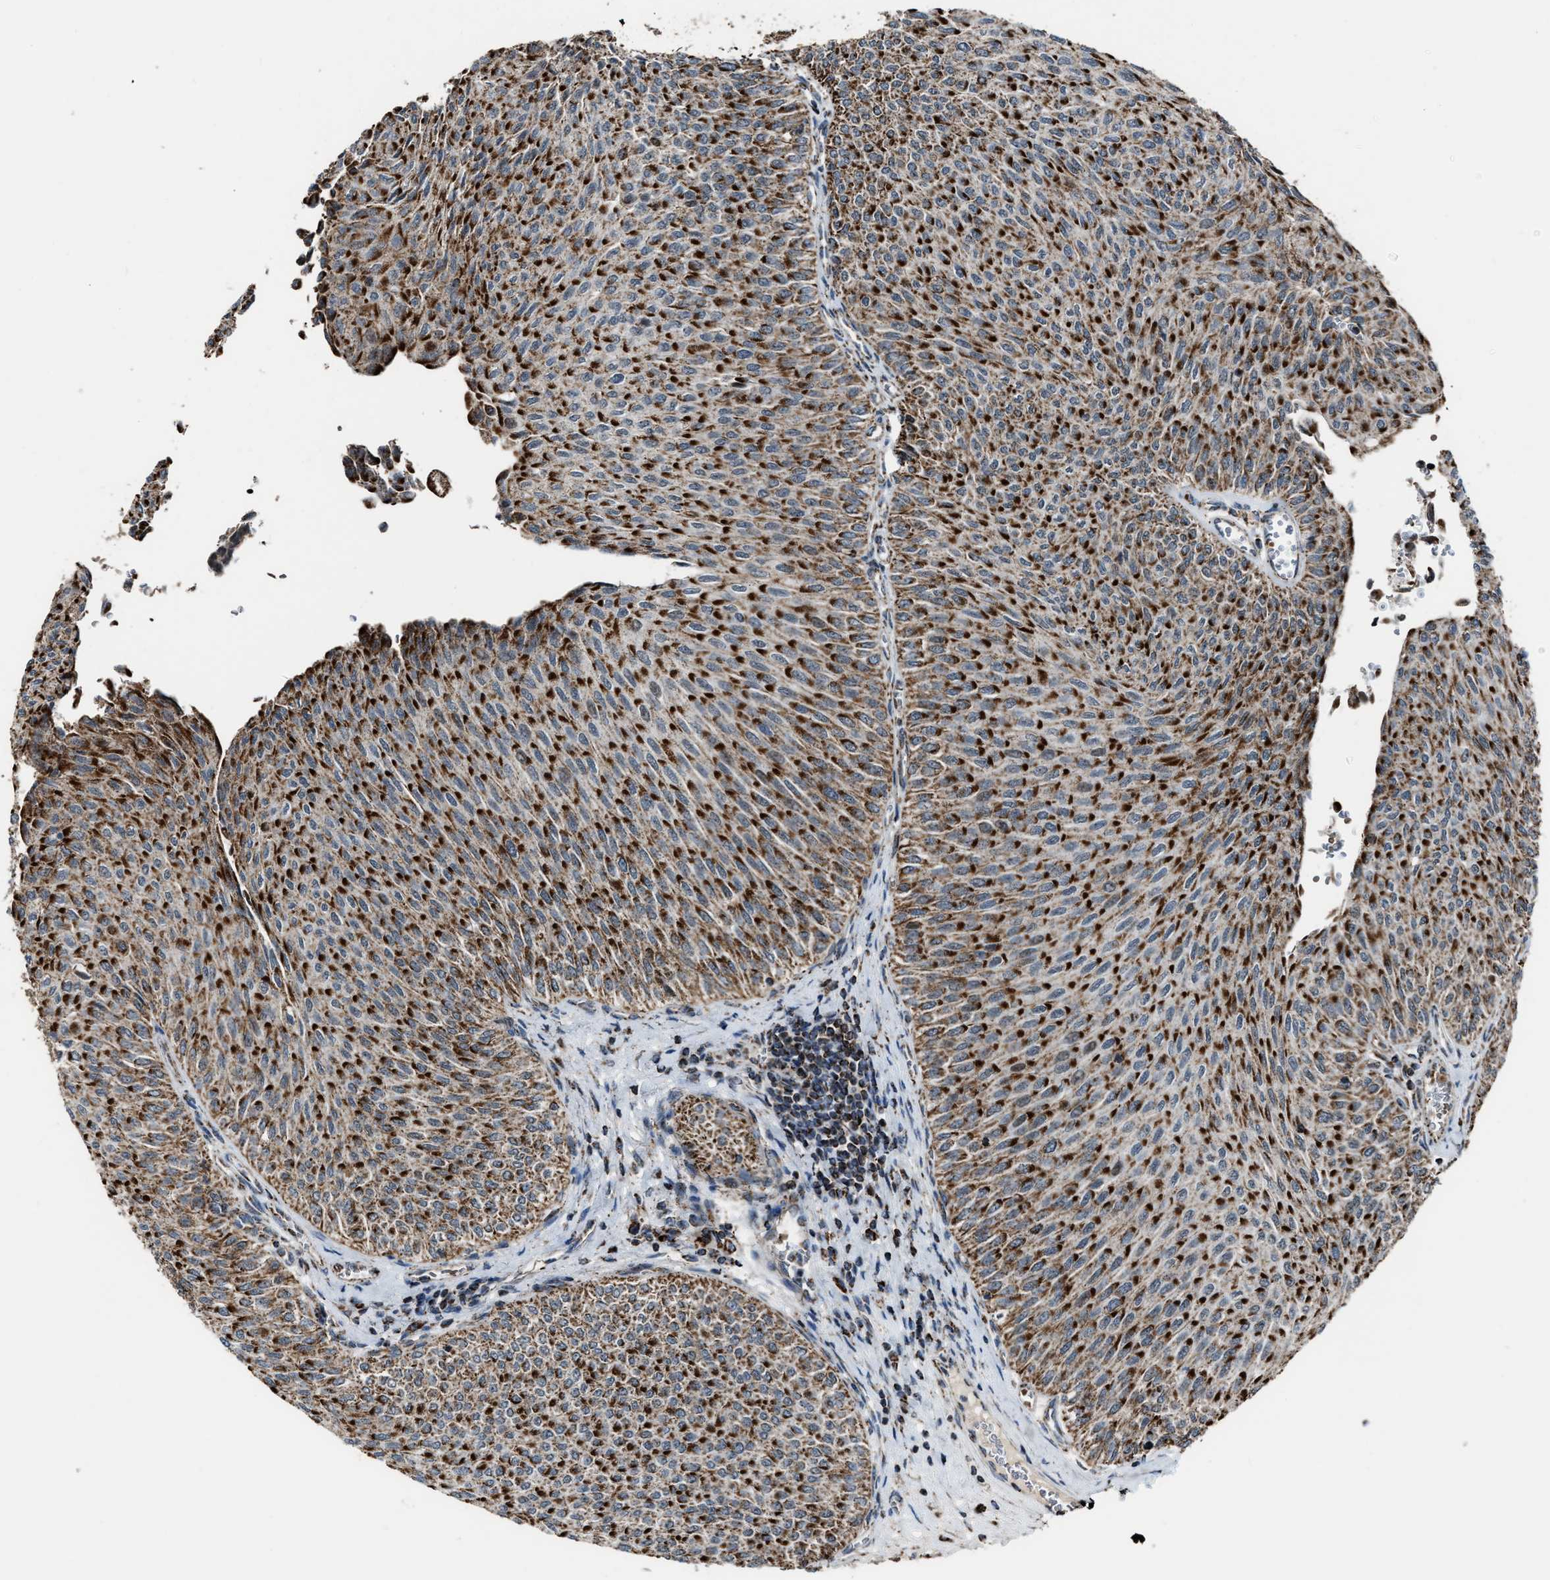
{"staining": {"intensity": "strong", "quantity": ">75%", "location": "cytoplasmic/membranous"}, "tissue": "urothelial cancer", "cell_type": "Tumor cells", "image_type": "cancer", "snomed": [{"axis": "morphology", "description": "Urothelial carcinoma, Low grade"}, {"axis": "topography", "description": "Urinary bladder"}], "caption": "DAB (3,3'-diaminobenzidine) immunohistochemical staining of human urothelial carcinoma (low-grade) reveals strong cytoplasmic/membranous protein positivity in approximately >75% of tumor cells.", "gene": "CHN2", "patient": {"sex": "male", "age": 78}}